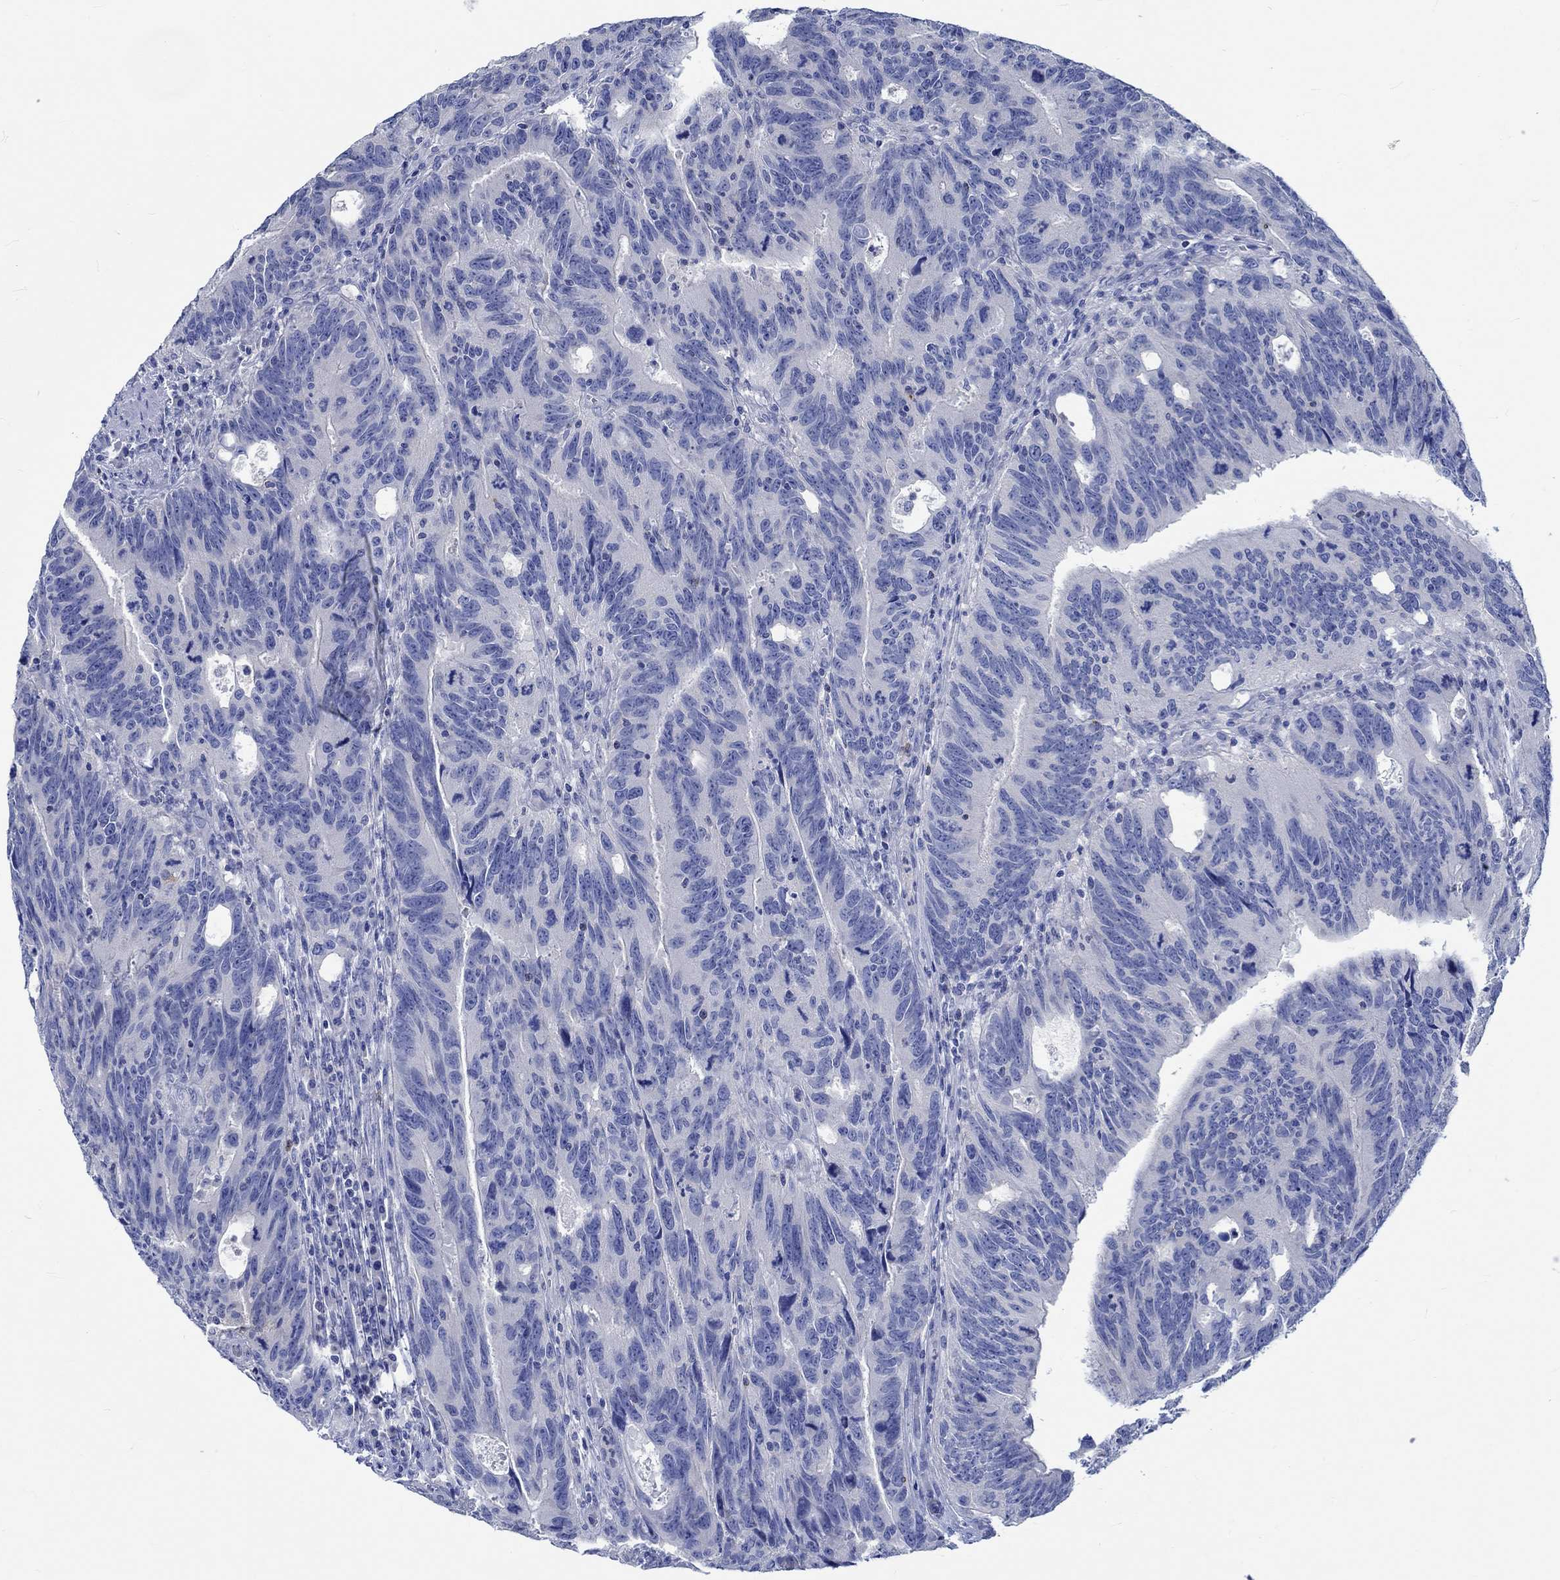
{"staining": {"intensity": "negative", "quantity": "none", "location": "none"}, "tissue": "colorectal cancer", "cell_type": "Tumor cells", "image_type": "cancer", "snomed": [{"axis": "morphology", "description": "Adenocarcinoma, NOS"}, {"axis": "topography", "description": "Colon"}], "caption": "Micrograph shows no protein expression in tumor cells of colorectal cancer (adenocarcinoma) tissue.", "gene": "PTPRN2", "patient": {"sex": "female", "age": 77}}